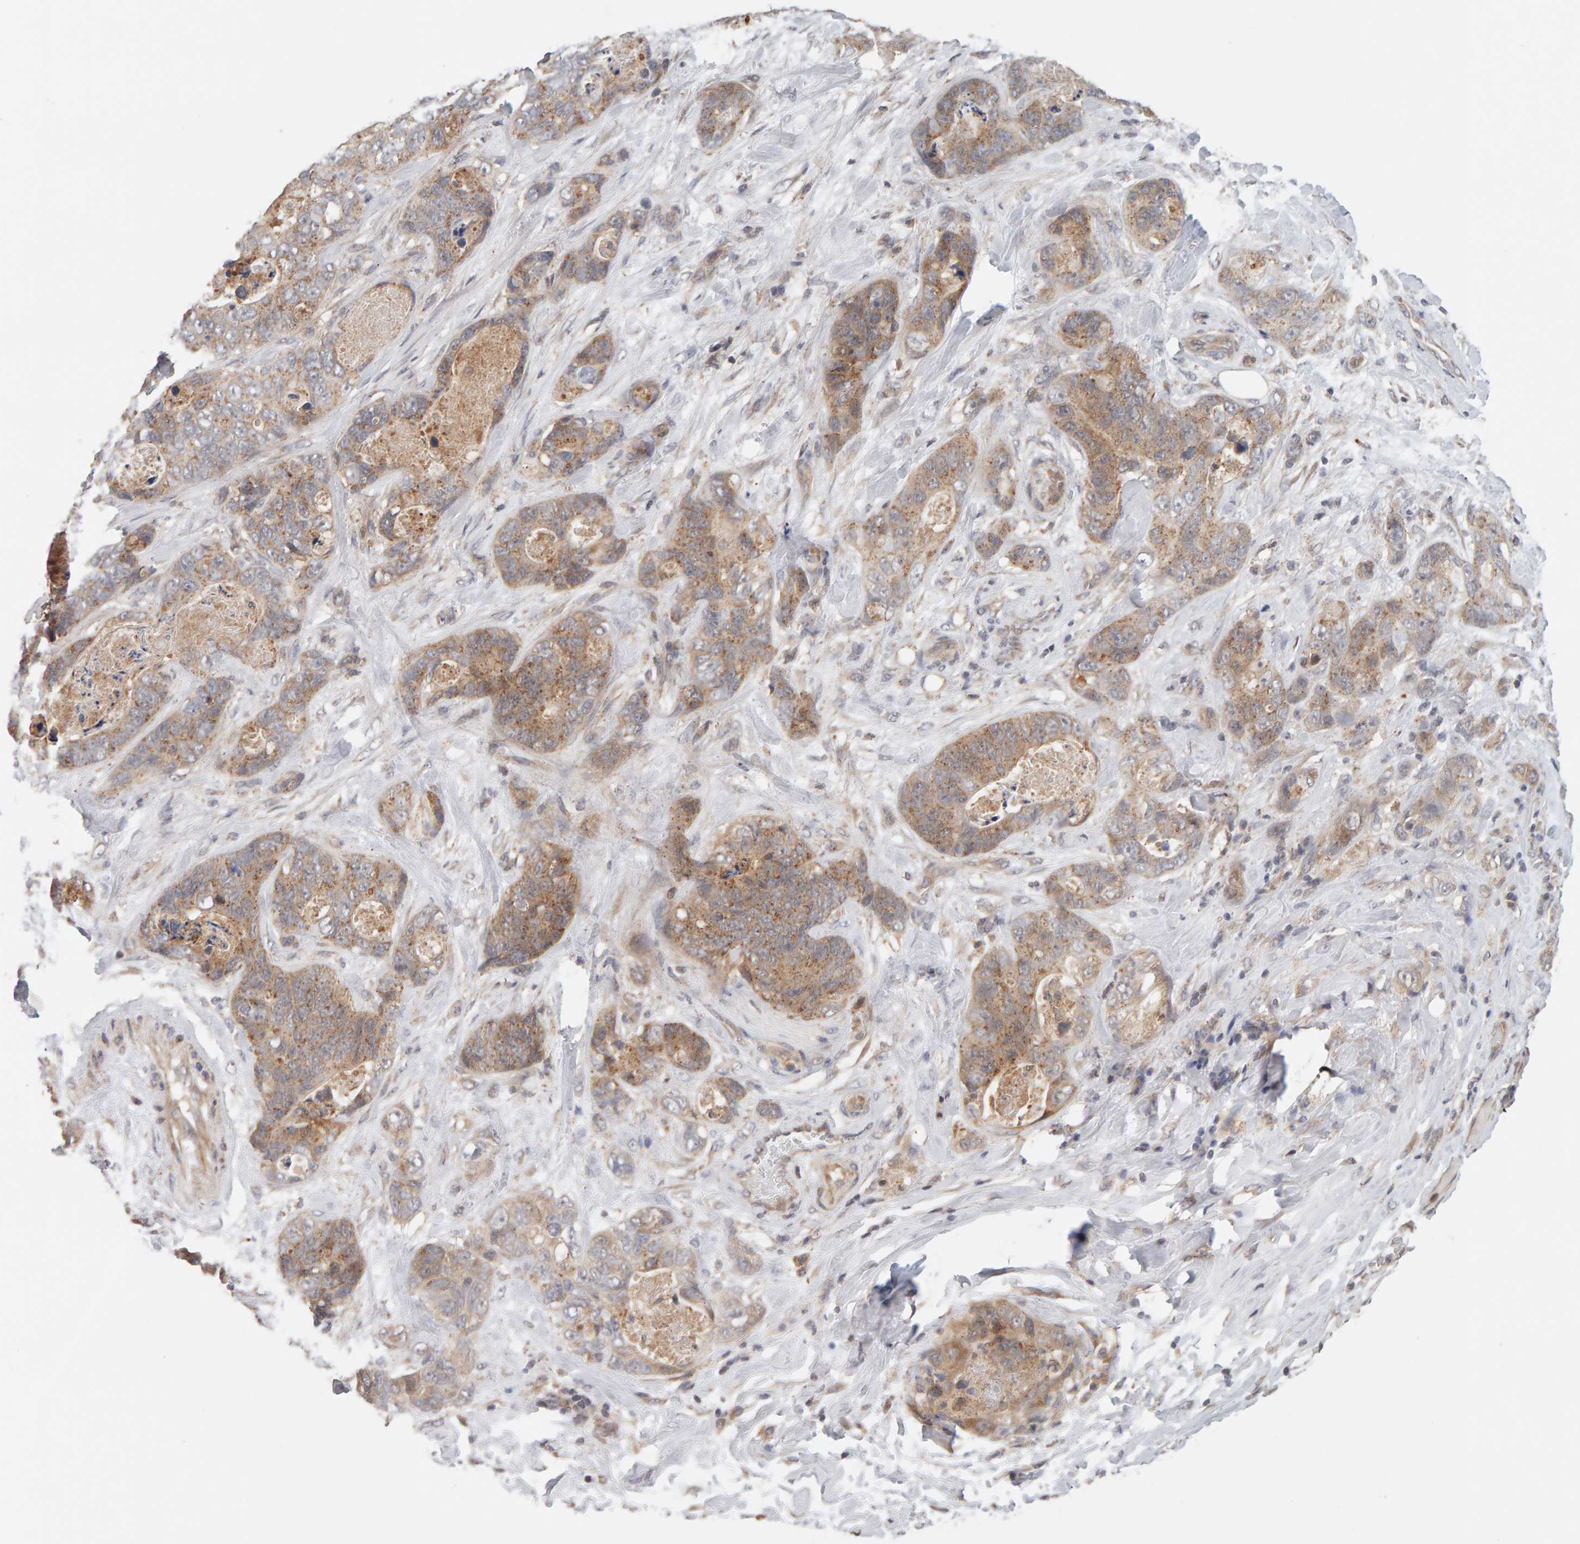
{"staining": {"intensity": "weak", "quantity": ">75%", "location": "cytoplasmic/membranous"}, "tissue": "stomach cancer", "cell_type": "Tumor cells", "image_type": "cancer", "snomed": [{"axis": "morphology", "description": "Normal tissue, NOS"}, {"axis": "morphology", "description": "Adenocarcinoma, NOS"}, {"axis": "topography", "description": "Stomach"}], "caption": "About >75% of tumor cells in stomach cancer (adenocarcinoma) display weak cytoplasmic/membranous protein positivity as visualized by brown immunohistochemical staining.", "gene": "DNAJC7", "patient": {"sex": "female", "age": 89}}